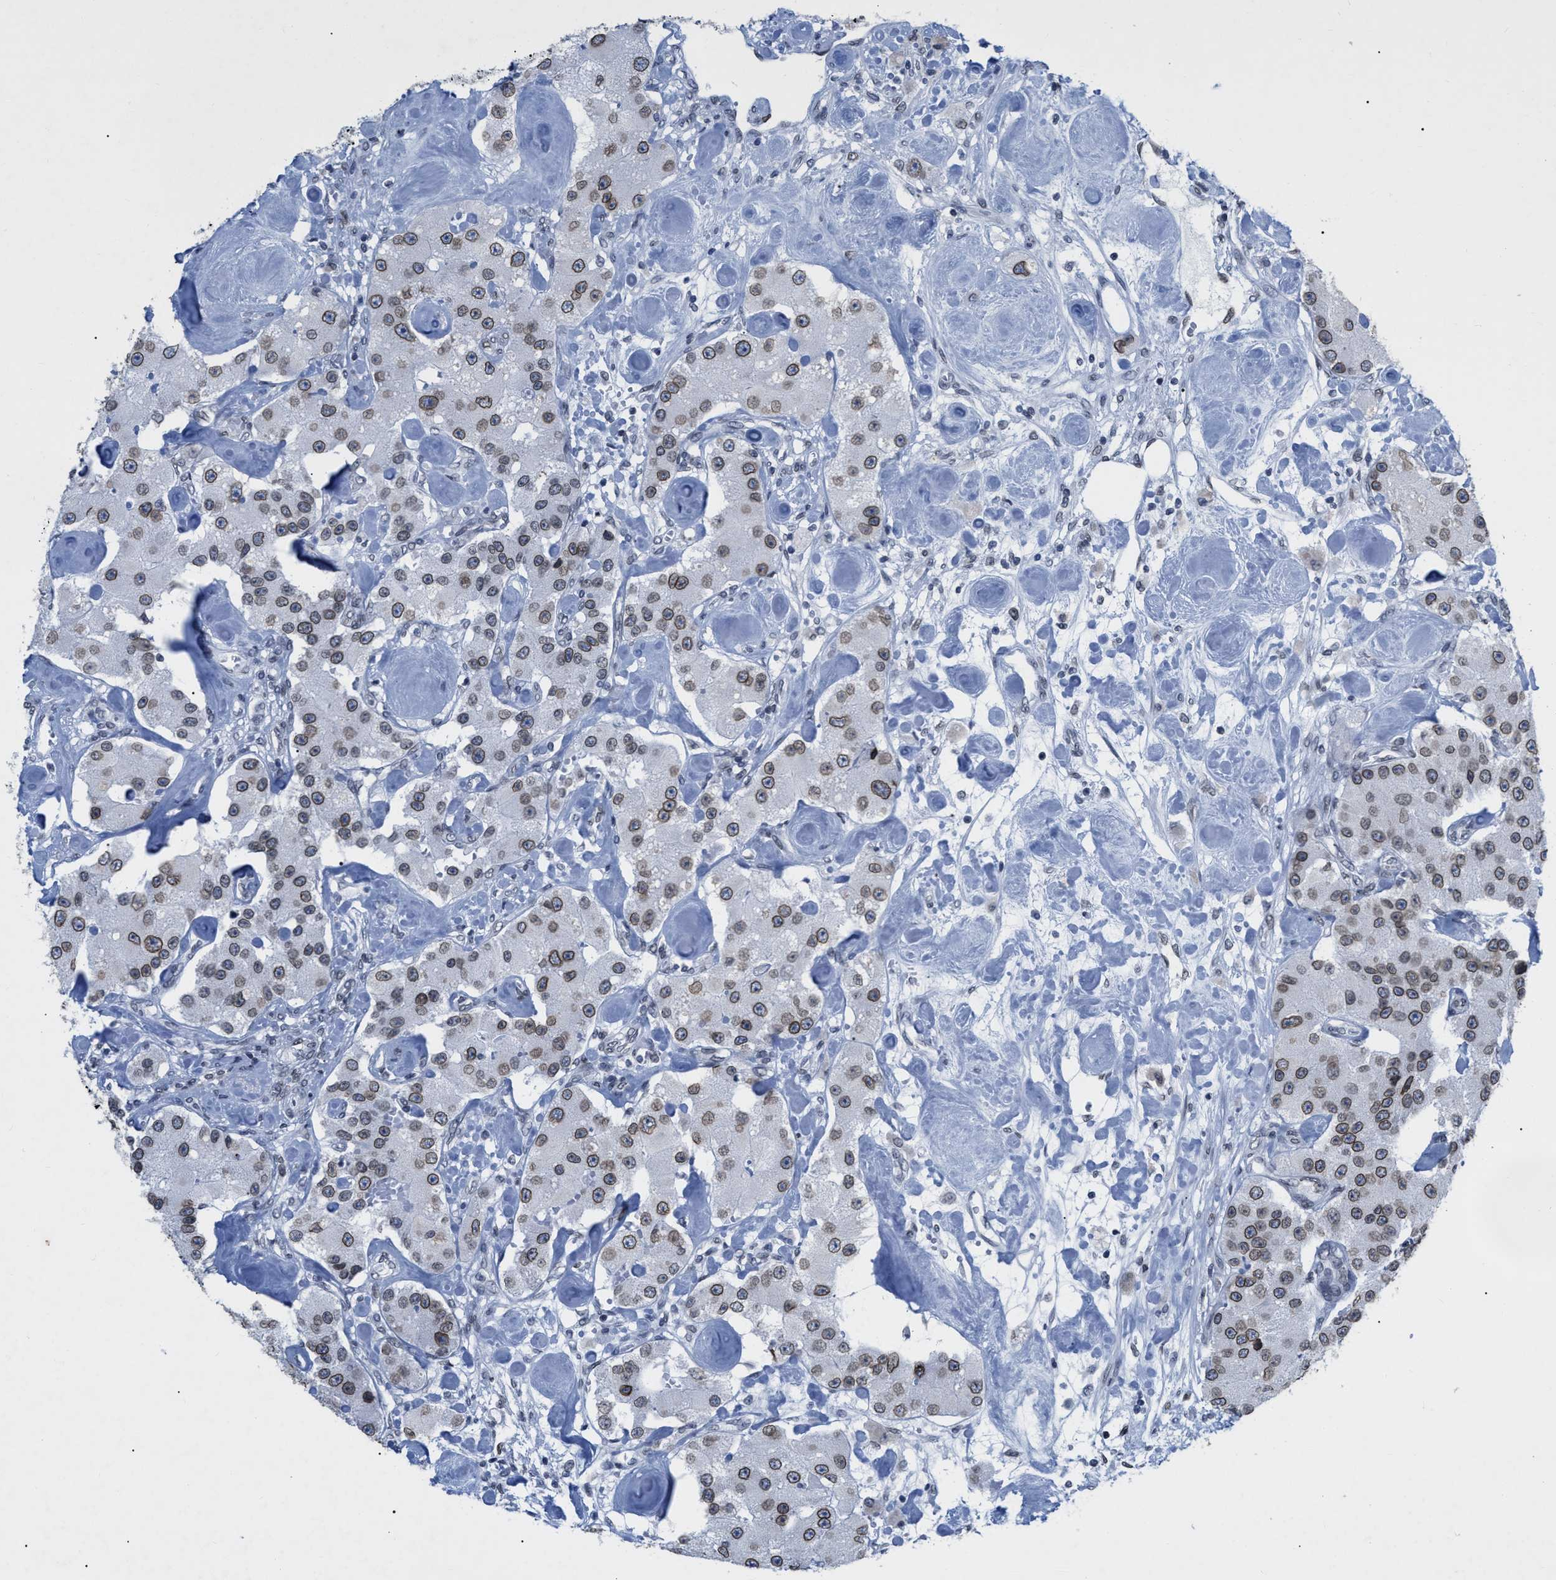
{"staining": {"intensity": "moderate", "quantity": ">75%", "location": "cytoplasmic/membranous,nuclear"}, "tissue": "carcinoid", "cell_type": "Tumor cells", "image_type": "cancer", "snomed": [{"axis": "morphology", "description": "Carcinoid, malignant, NOS"}, {"axis": "topography", "description": "Pancreas"}], "caption": "A brown stain labels moderate cytoplasmic/membranous and nuclear staining of a protein in human carcinoid (malignant) tumor cells.", "gene": "TPR", "patient": {"sex": "male", "age": 41}}